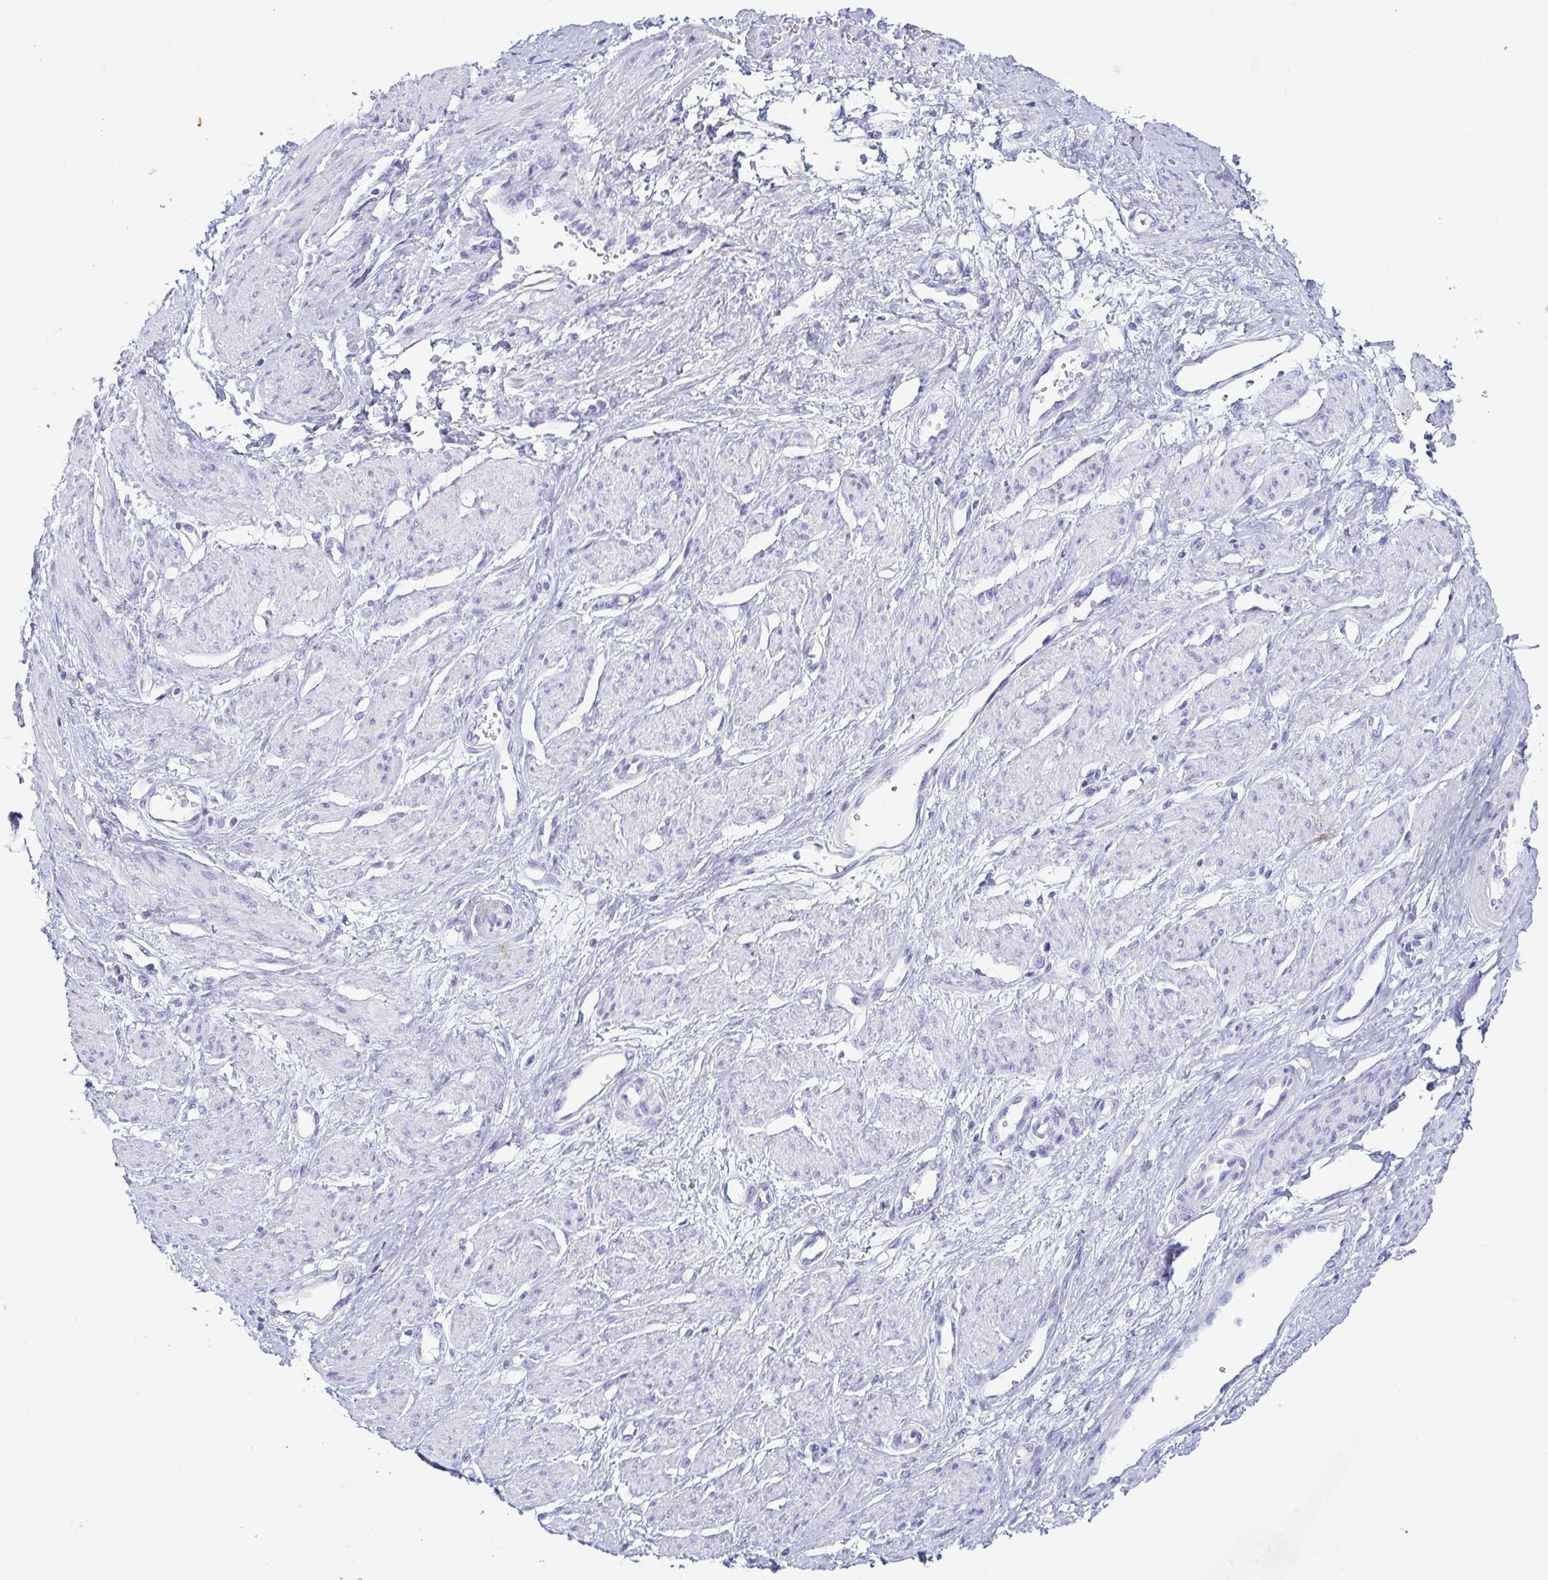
{"staining": {"intensity": "negative", "quantity": "none", "location": "none"}, "tissue": "smooth muscle", "cell_type": "Smooth muscle cells", "image_type": "normal", "snomed": [{"axis": "morphology", "description": "Normal tissue, NOS"}, {"axis": "topography", "description": "Smooth muscle"}, {"axis": "topography", "description": "Uterus"}], "caption": "This is an immunohistochemistry histopathology image of unremarkable smooth muscle. There is no expression in smooth muscle cells.", "gene": "ZG16B", "patient": {"sex": "female", "age": 39}}